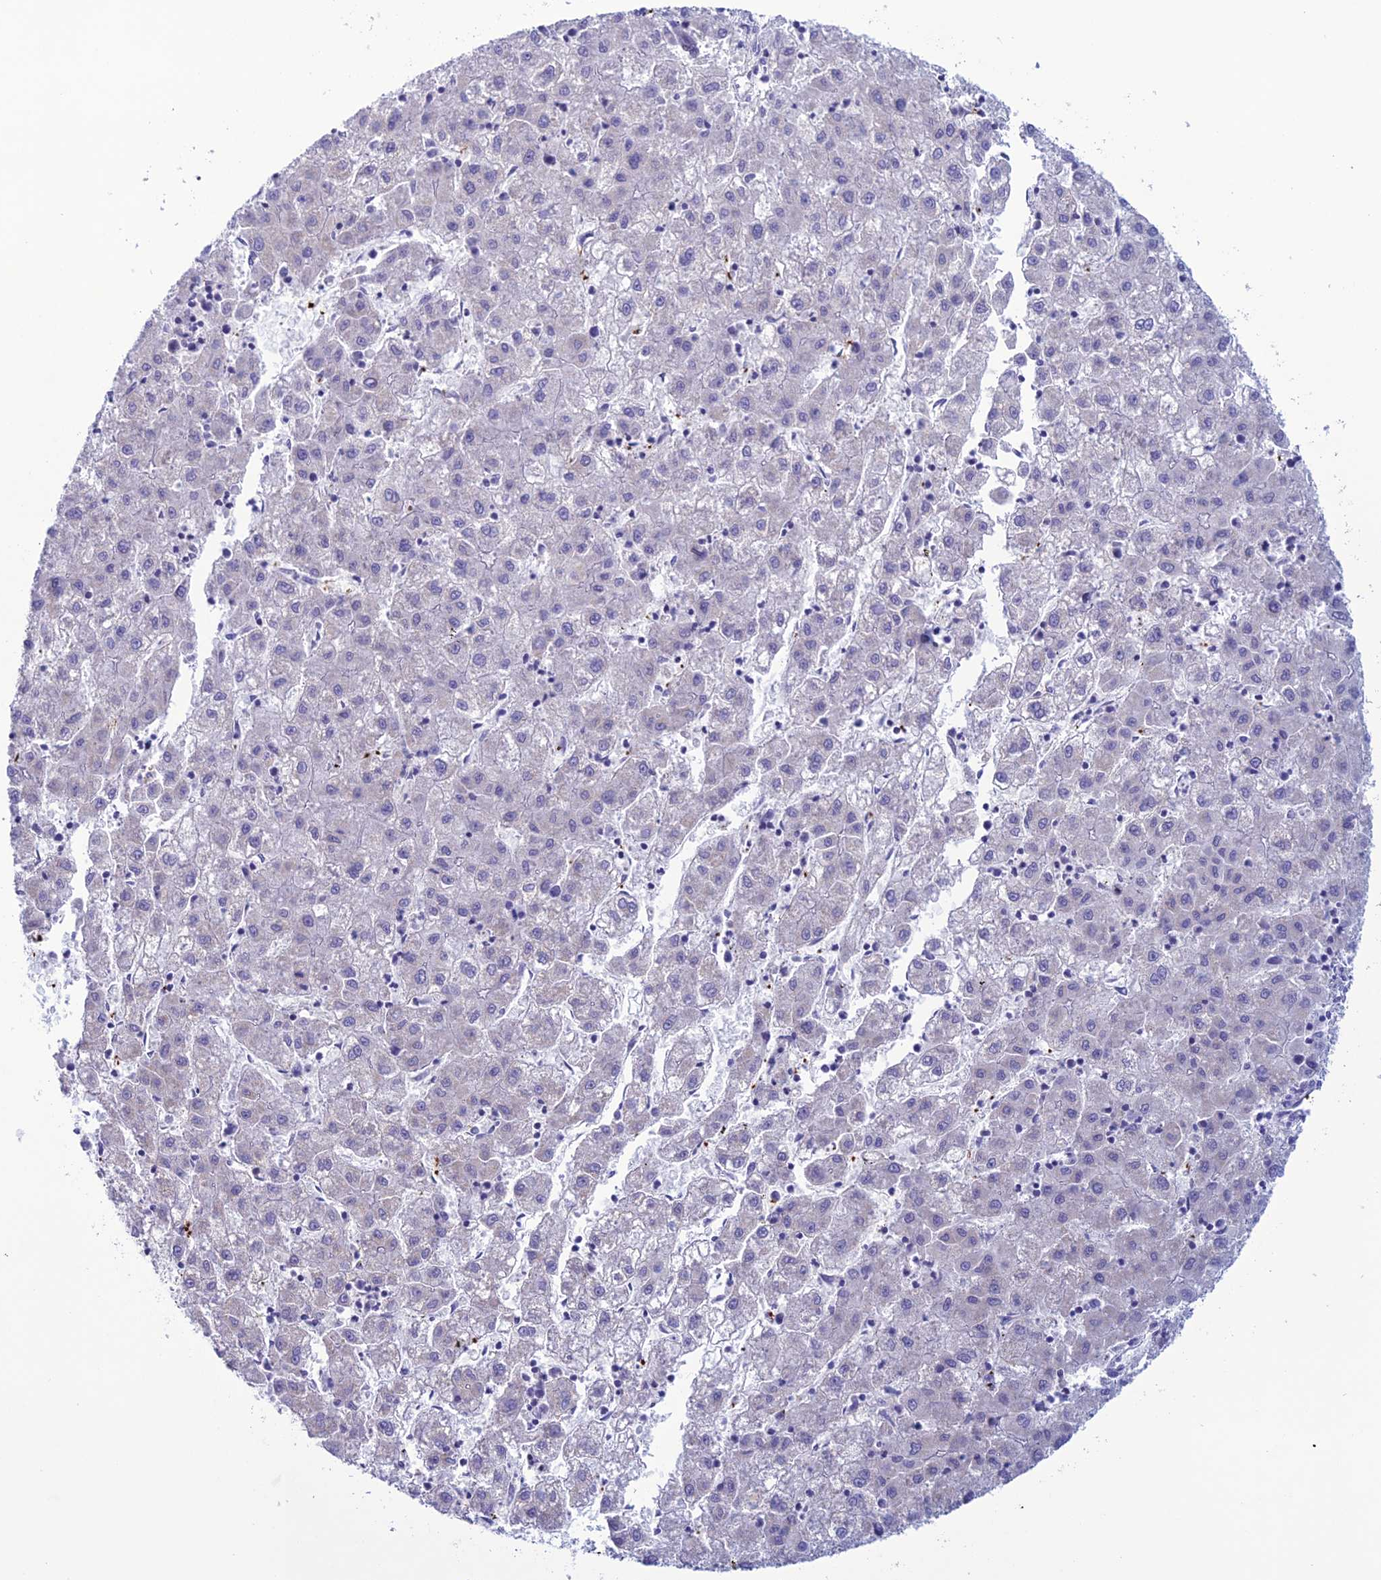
{"staining": {"intensity": "negative", "quantity": "none", "location": "none"}, "tissue": "liver cancer", "cell_type": "Tumor cells", "image_type": "cancer", "snomed": [{"axis": "morphology", "description": "Carcinoma, Hepatocellular, NOS"}, {"axis": "topography", "description": "Liver"}], "caption": "Human hepatocellular carcinoma (liver) stained for a protein using immunohistochemistry (IHC) exhibits no positivity in tumor cells.", "gene": "C21orf140", "patient": {"sex": "male", "age": 72}}